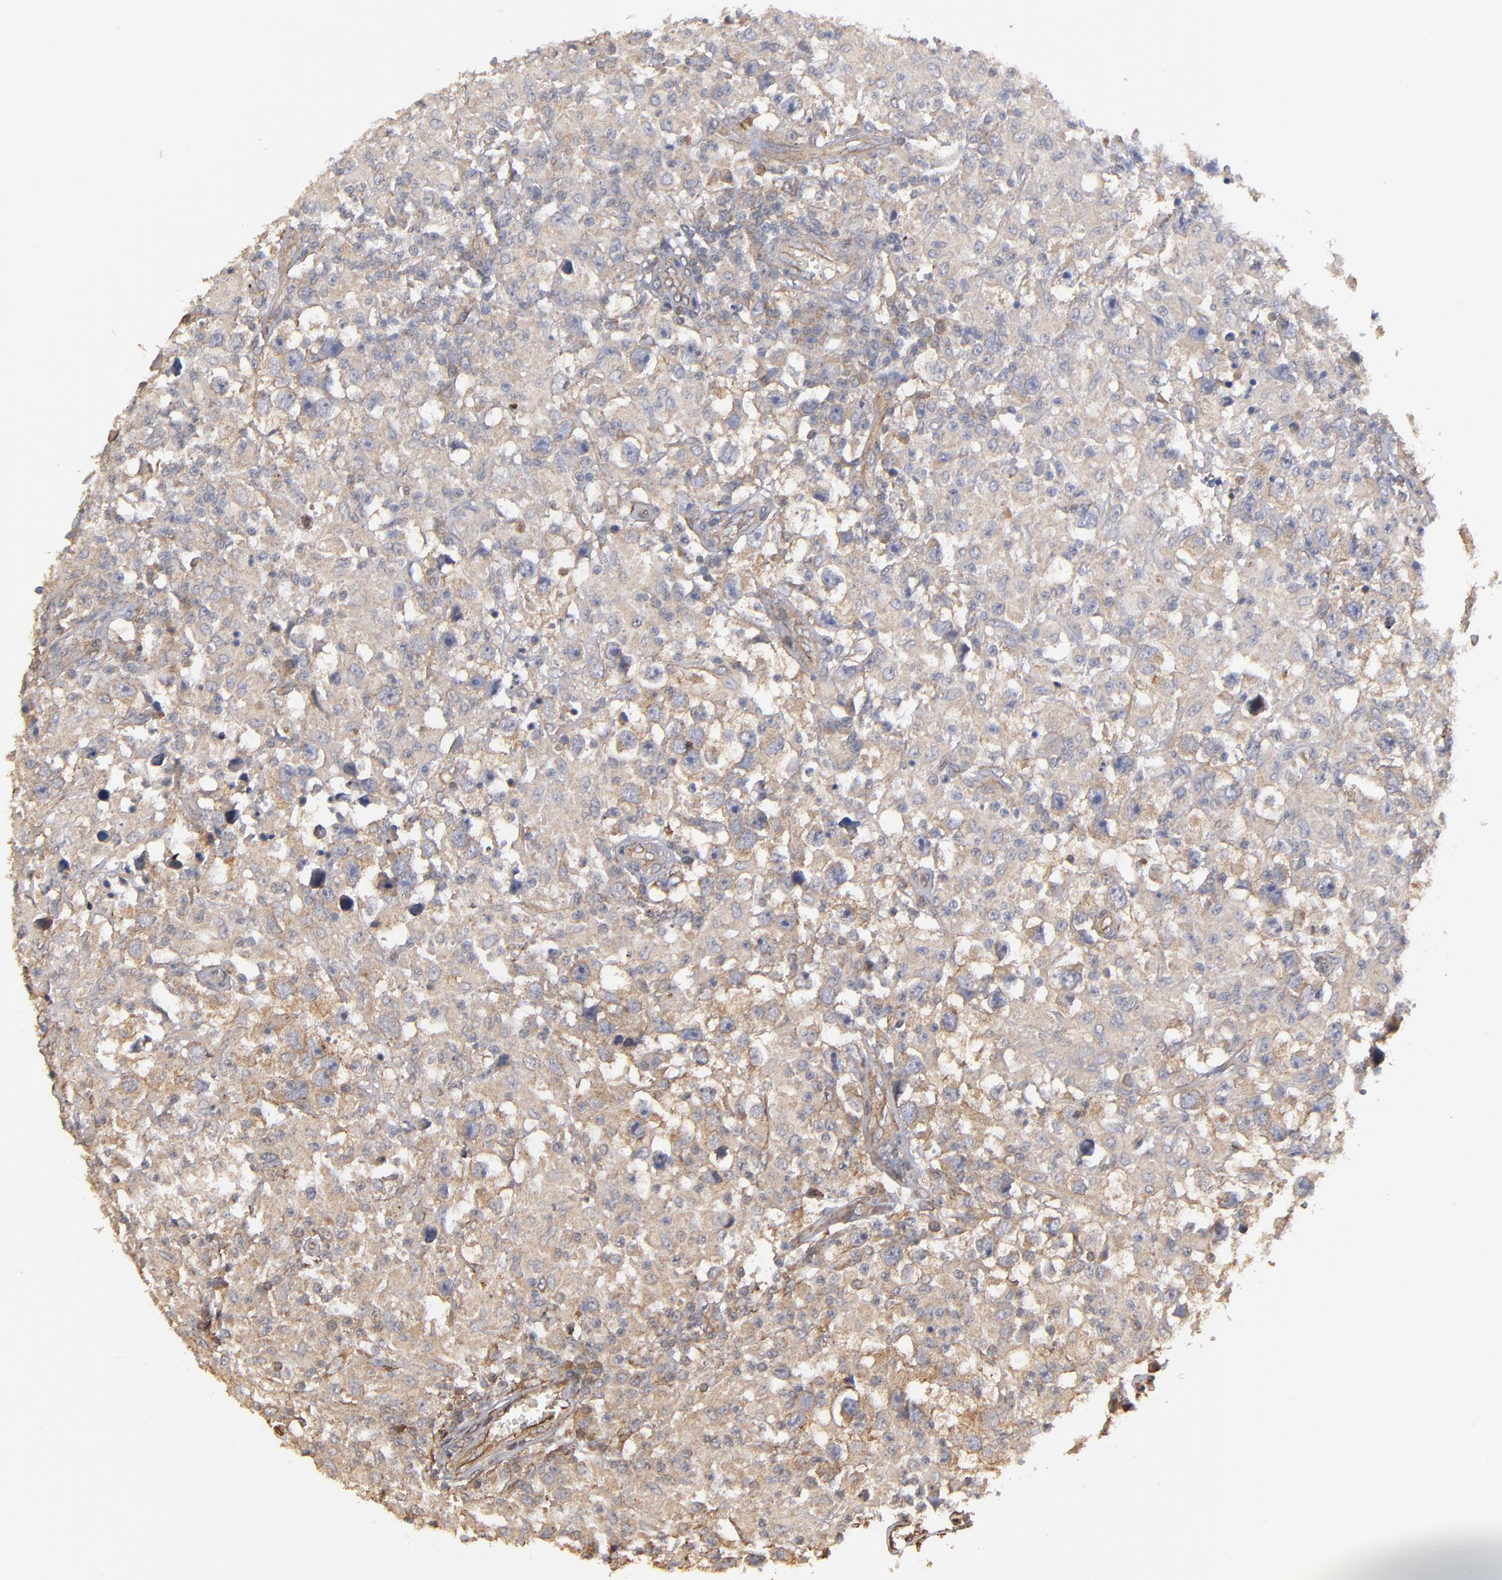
{"staining": {"intensity": "weak", "quantity": ">75%", "location": "cytoplasmic/membranous"}, "tissue": "testis cancer", "cell_type": "Tumor cells", "image_type": "cancer", "snomed": [{"axis": "morphology", "description": "Seminoma, NOS"}, {"axis": "topography", "description": "Testis"}], "caption": "A brown stain labels weak cytoplasmic/membranous positivity of a protein in testis cancer (seminoma) tumor cells.", "gene": "DMD", "patient": {"sex": "male", "age": 34}}